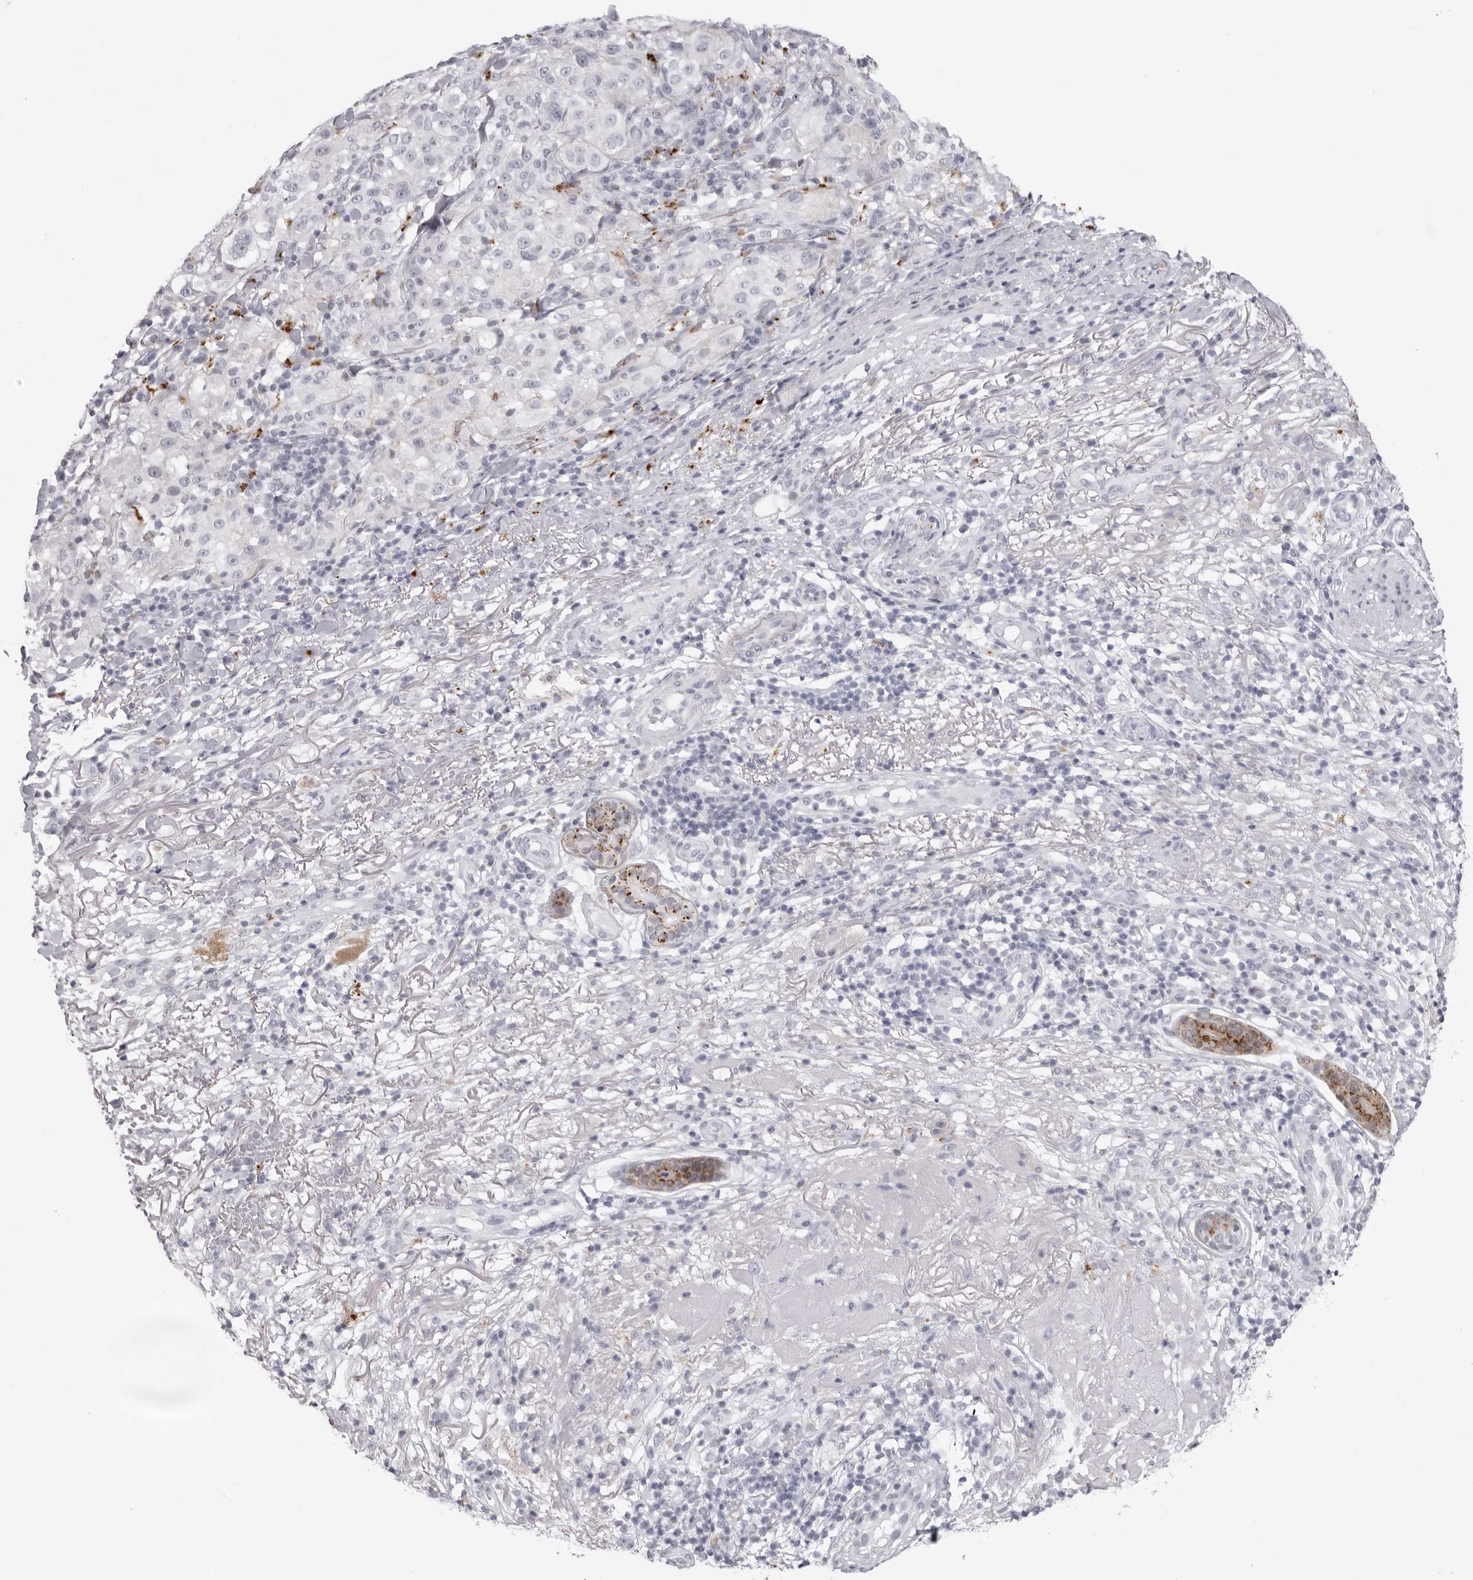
{"staining": {"intensity": "negative", "quantity": "none", "location": "none"}, "tissue": "melanoma", "cell_type": "Tumor cells", "image_type": "cancer", "snomed": [{"axis": "morphology", "description": "Necrosis, NOS"}, {"axis": "morphology", "description": "Malignant melanoma, NOS"}, {"axis": "topography", "description": "Skin"}], "caption": "There is no significant expression in tumor cells of malignant melanoma. Brightfield microscopy of IHC stained with DAB (3,3'-diaminobenzidine) (brown) and hematoxylin (blue), captured at high magnification.", "gene": "IL25", "patient": {"sex": "female", "age": 87}}